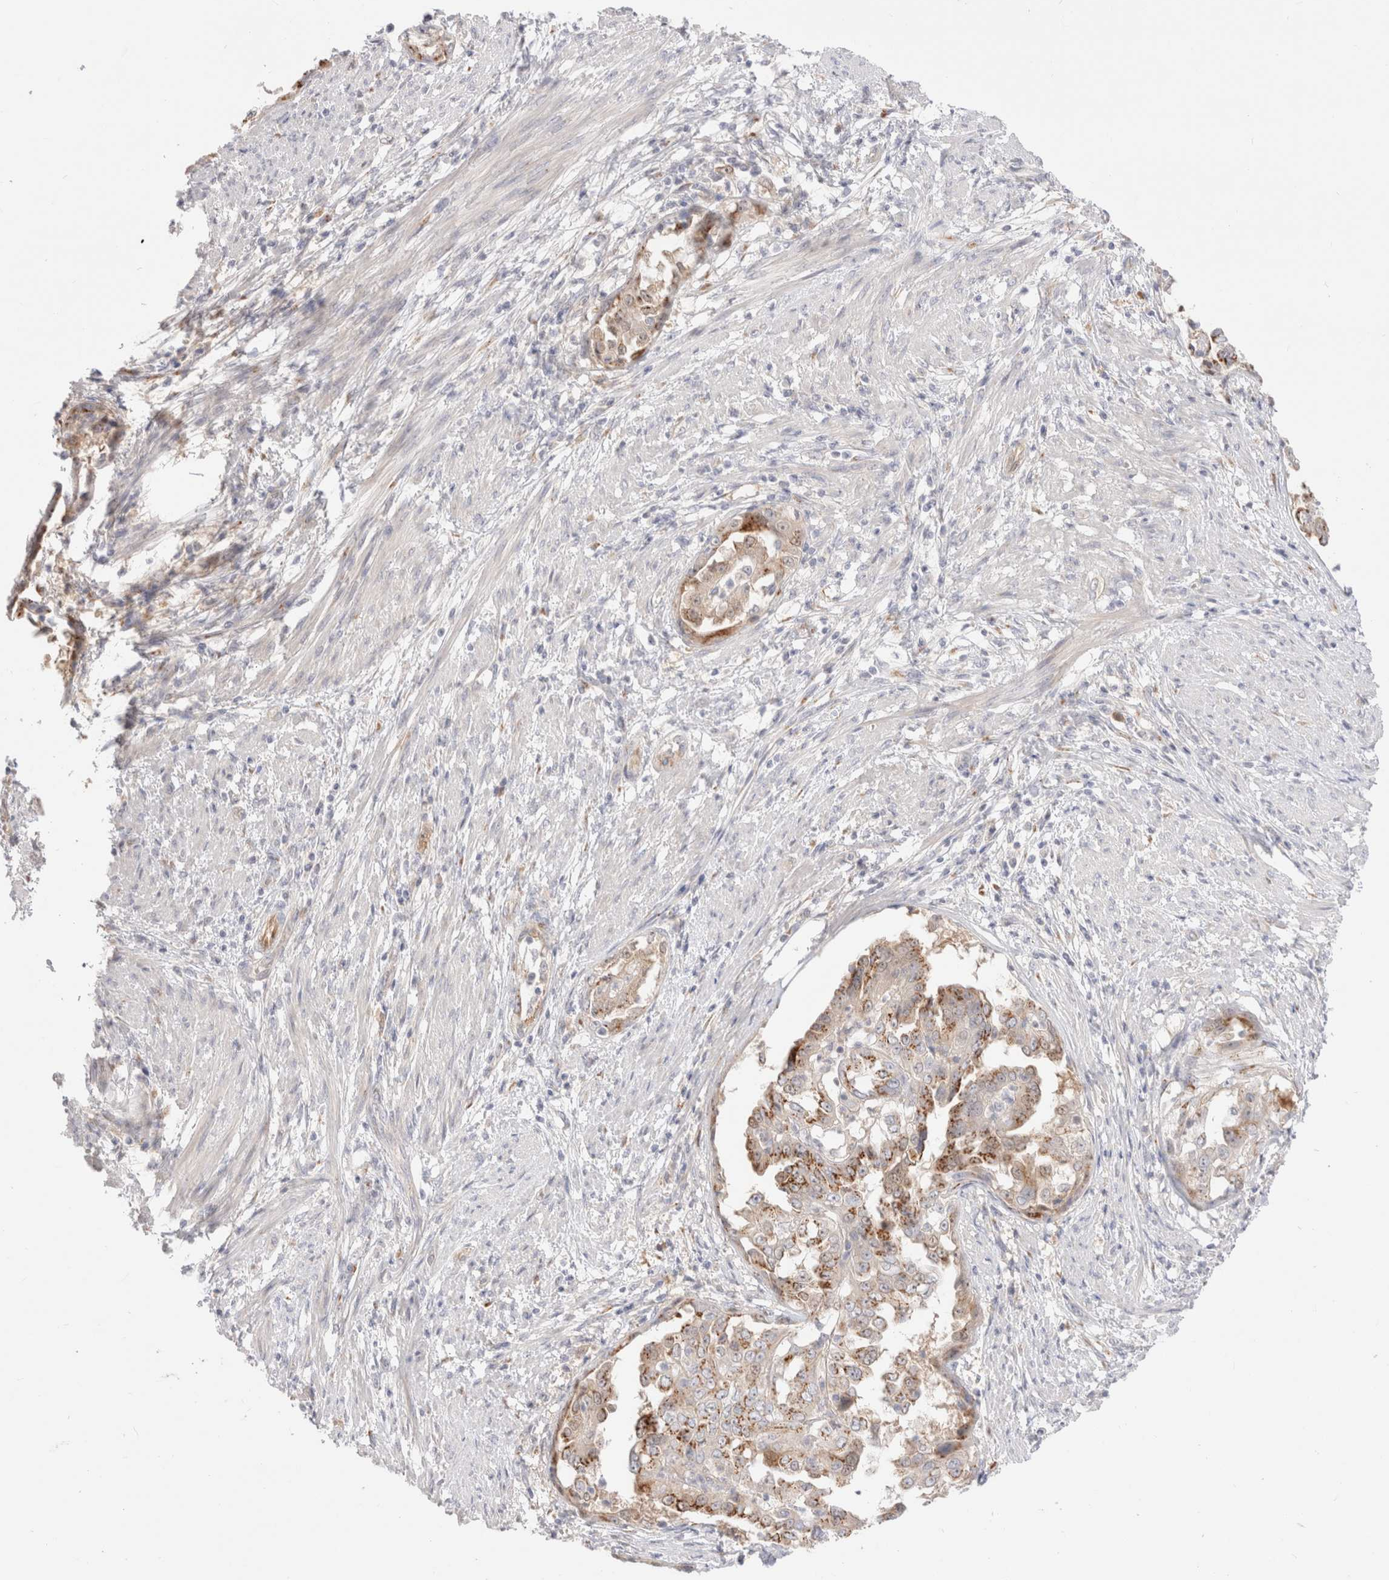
{"staining": {"intensity": "moderate", "quantity": "25%-75%", "location": "cytoplasmic/membranous"}, "tissue": "endometrial cancer", "cell_type": "Tumor cells", "image_type": "cancer", "snomed": [{"axis": "morphology", "description": "Adenocarcinoma, NOS"}, {"axis": "topography", "description": "Endometrium"}], "caption": "Immunohistochemical staining of adenocarcinoma (endometrial) shows medium levels of moderate cytoplasmic/membranous staining in about 25%-75% of tumor cells.", "gene": "EFCAB13", "patient": {"sex": "female", "age": 85}}